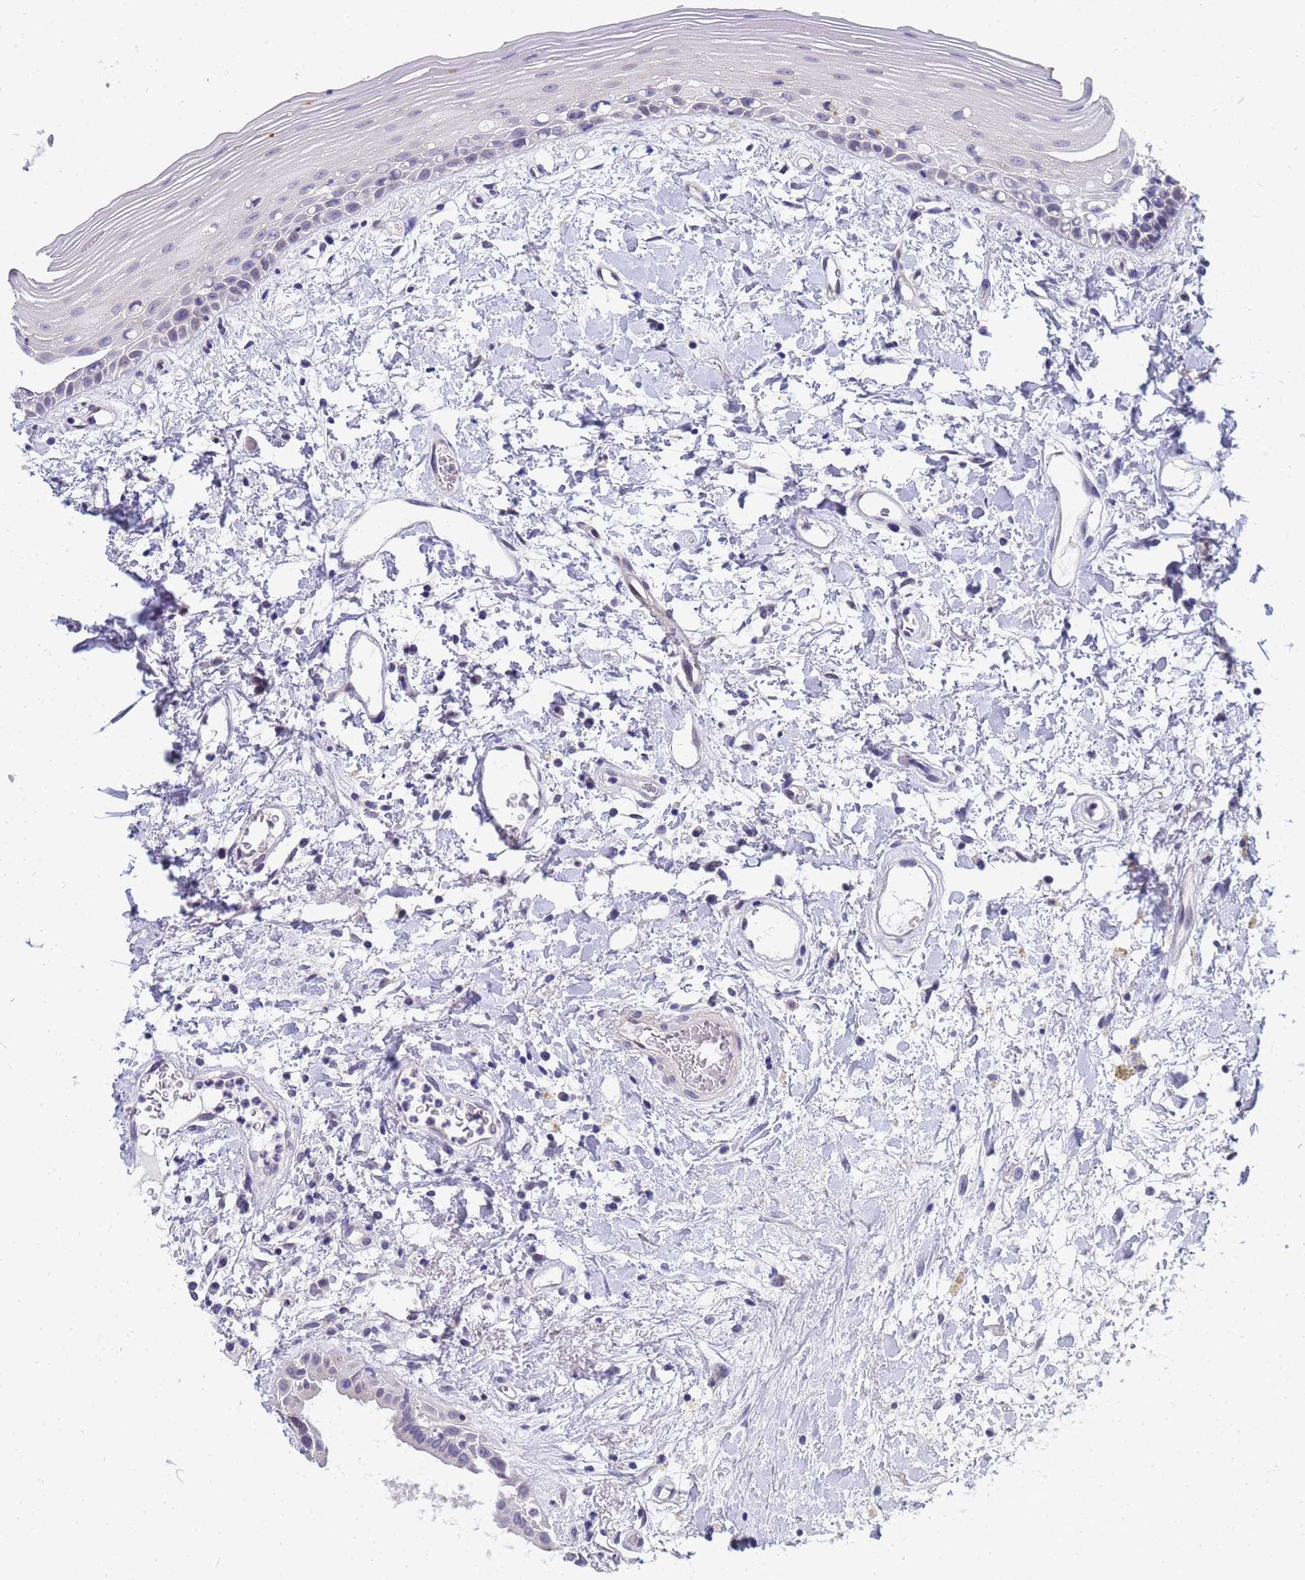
{"staining": {"intensity": "negative", "quantity": "none", "location": "none"}, "tissue": "oral mucosa", "cell_type": "Squamous epithelial cells", "image_type": "normal", "snomed": [{"axis": "morphology", "description": "Normal tissue, NOS"}, {"axis": "topography", "description": "Oral tissue"}], "caption": "Squamous epithelial cells show no significant staining in benign oral mucosa. (DAB (3,3'-diaminobenzidine) immunohistochemistry with hematoxylin counter stain).", "gene": "FAM166B", "patient": {"sex": "female", "age": 76}}